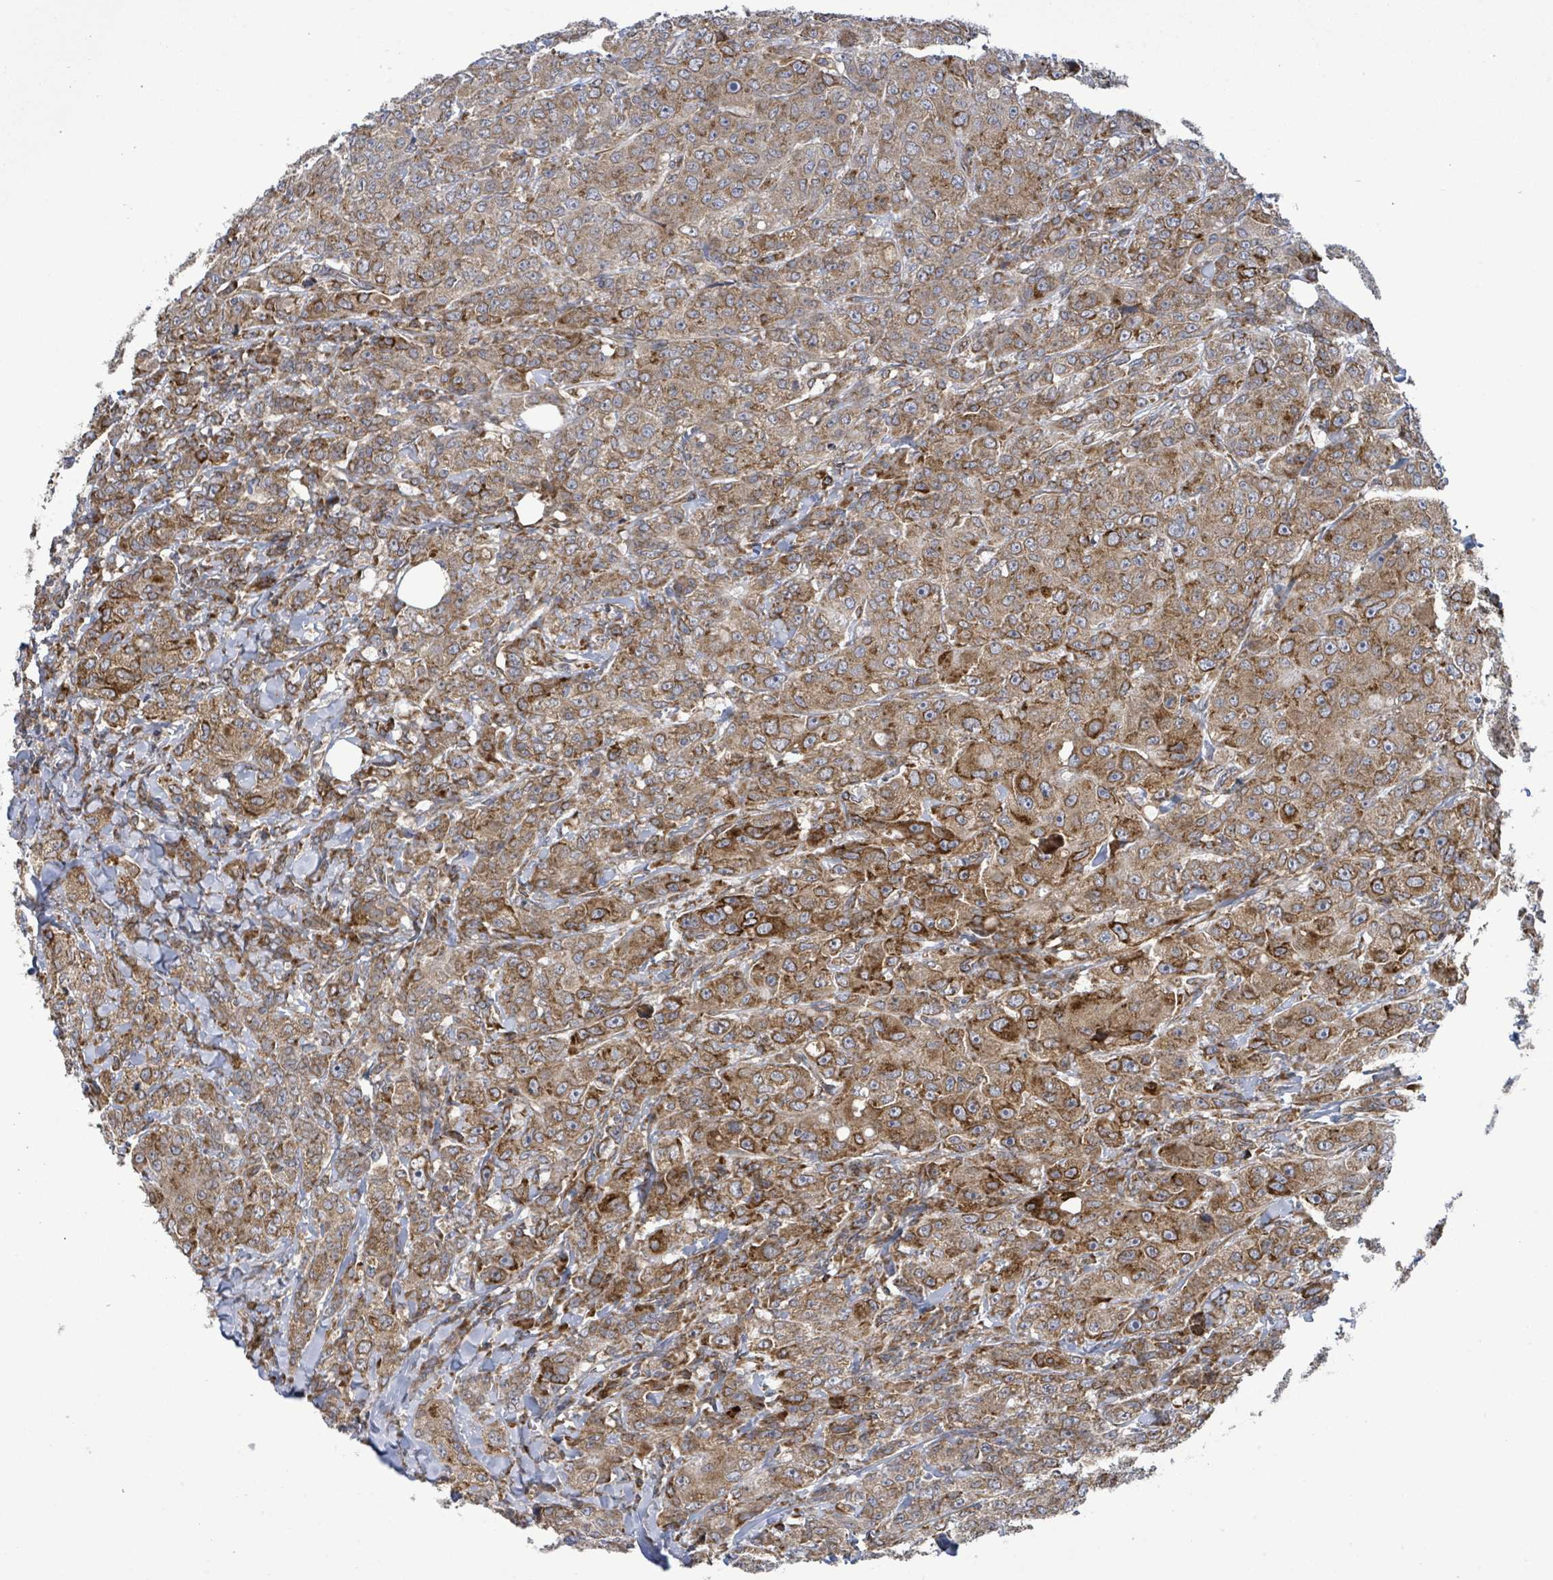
{"staining": {"intensity": "strong", "quantity": ">75%", "location": "cytoplasmic/membranous"}, "tissue": "breast cancer", "cell_type": "Tumor cells", "image_type": "cancer", "snomed": [{"axis": "morphology", "description": "Duct carcinoma"}, {"axis": "topography", "description": "Breast"}], "caption": "An image of breast cancer stained for a protein reveals strong cytoplasmic/membranous brown staining in tumor cells. (DAB IHC, brown staining for protein, blue staining for nuclei).", "gene": "NOMO1", "patient": {"sex": "female", "age": 43}}